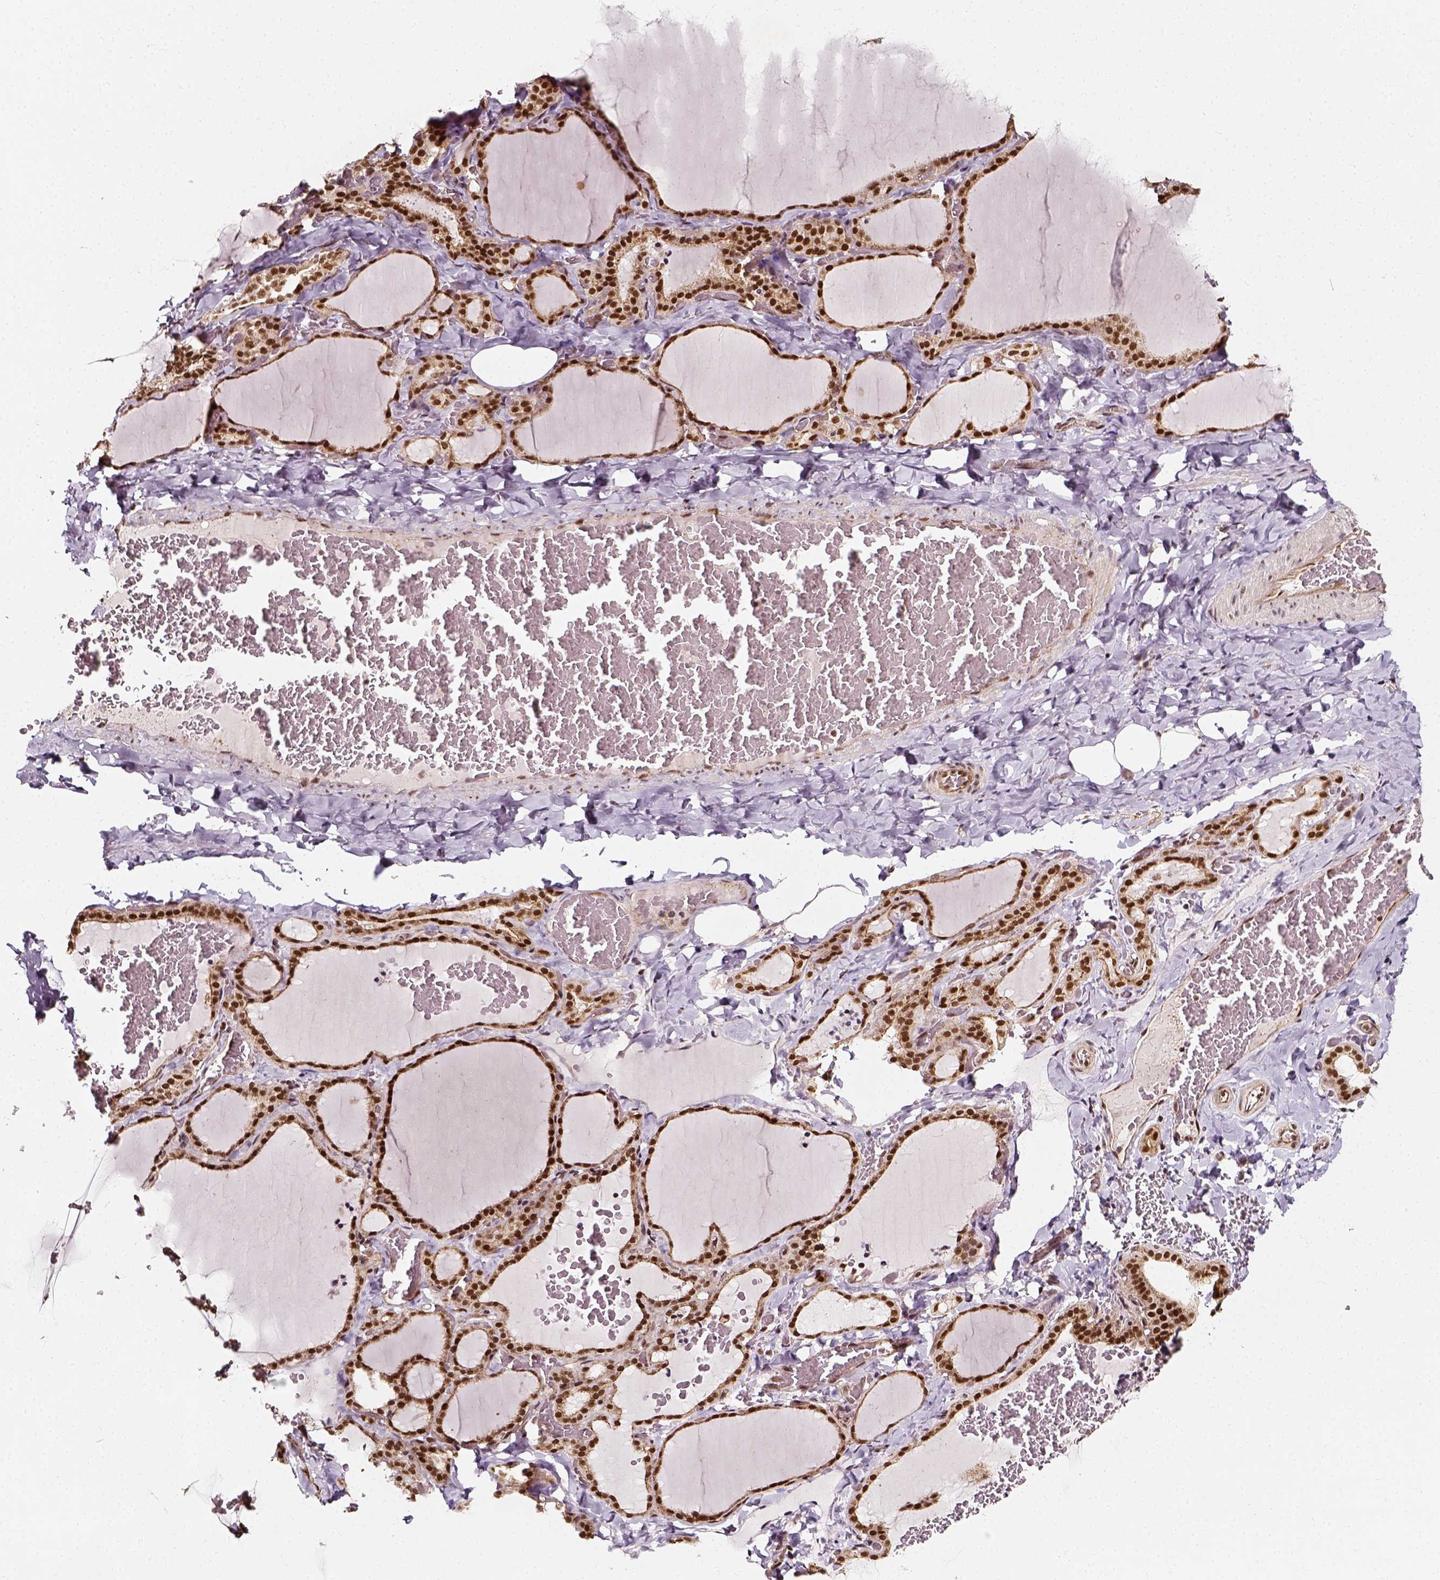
{"staining": {"intensity": "strong", "quantity": ">75%", "location": "nuclear"}, "tissue": "thyroid gland", "cell_type": "Glandular cells", "image_type": "normal", "snomed": [{"axis": "morphology", "description": "Normal tissue, NOS"}, {"axis": "topography", "description": "Thyroid gland"}], "caption": "Immunohistochemical staining of unremarkable human thyroid gland demonstrates high levels of strong nuclear expression in about >75% of glandular cells. (brown staining indicates protein expression, while blue staining denotes nuclei).", "gene": "NACC1", "patient": {"sex": "female", "age": 22}}